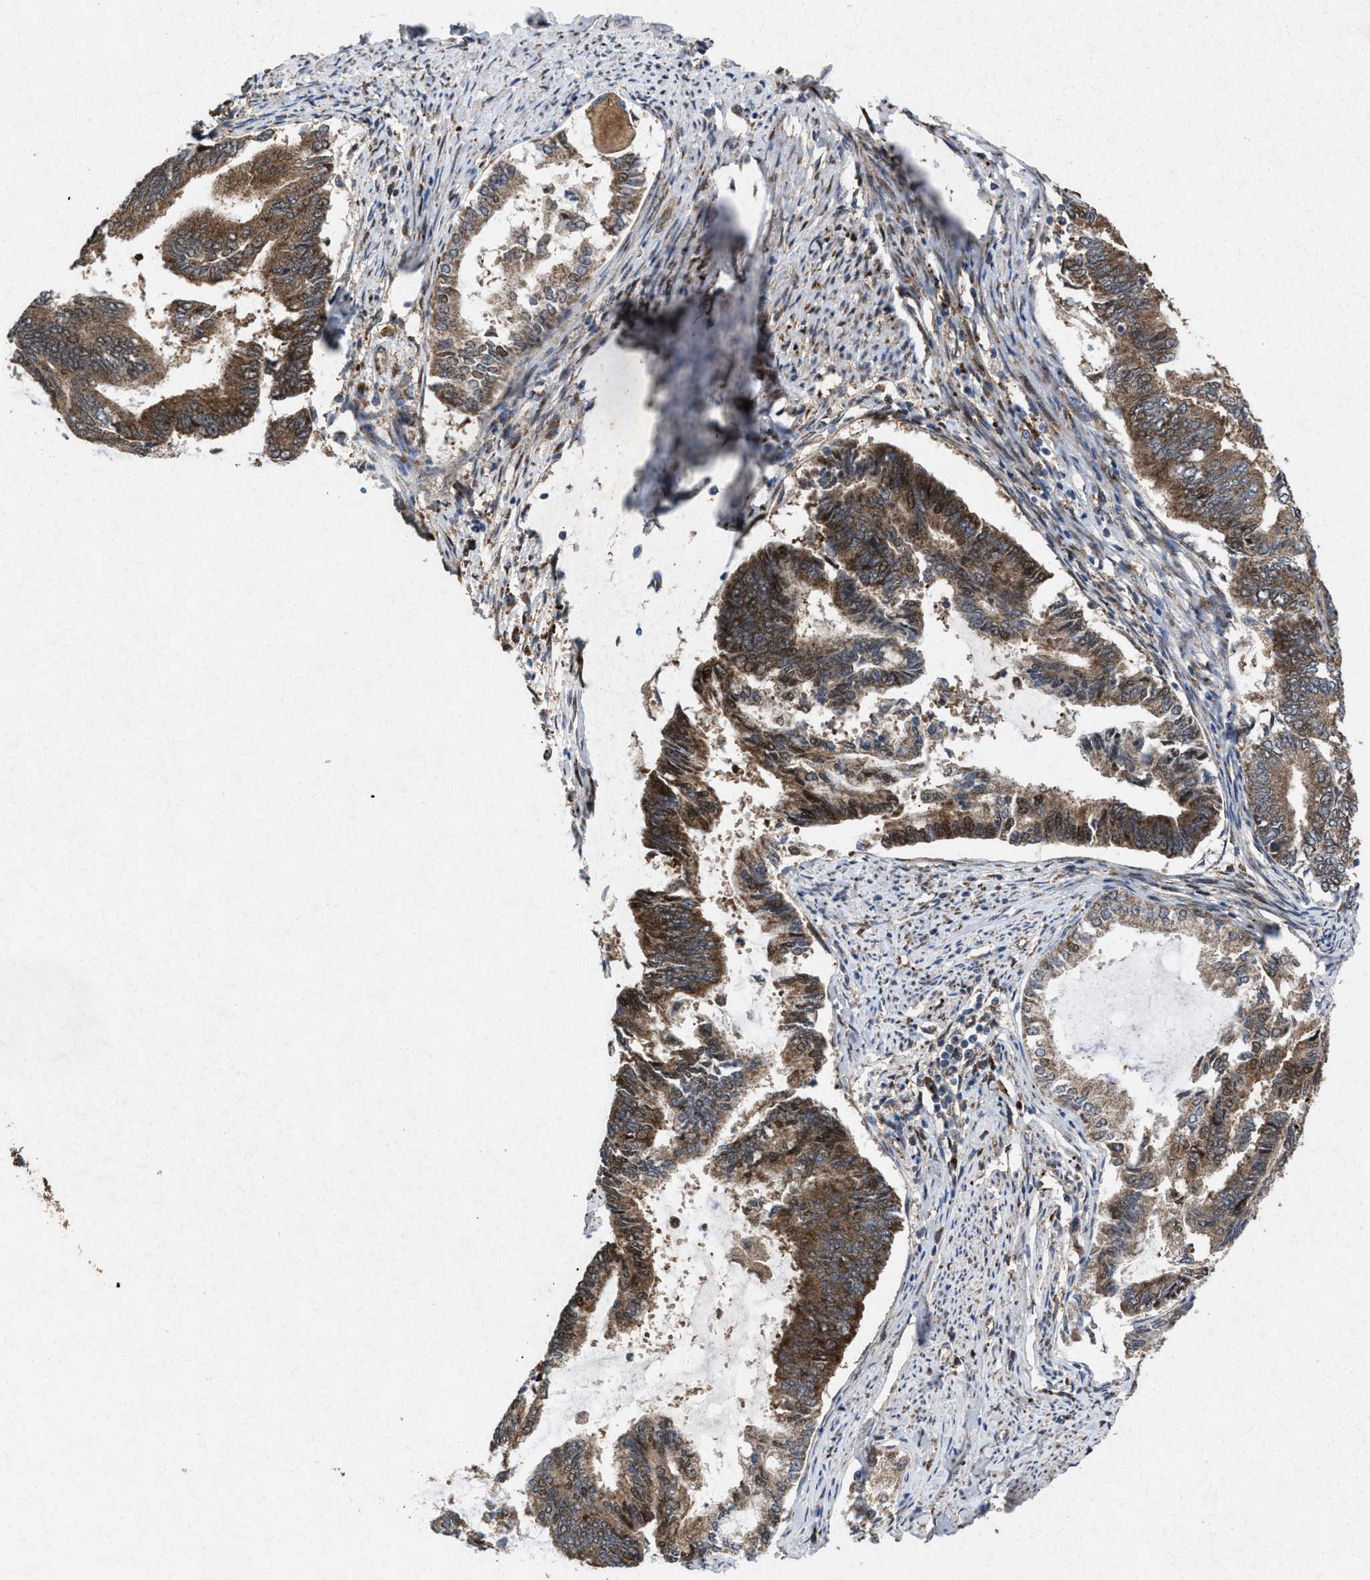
{"staining": {"intensity": "moderate", "quantity": ">75%", "location": "cytoplasmic/membranous"}, "tissue": "endometrial cancer", "cell_type": "Tumor cells", "image_type": "cancer", "snomed": [{"axis": "morphology", "description": "Adenocarcinoma, NOS"}, {"axis": "topography", "description": "Endometrium"}], "caption": "Human adenocarcinoma (endometrial) stained with a brown dye exhibits moderate cytoplasmic/membranous positive expression in approximately >75% of tumor cells.", "gene": "MSI2", "patient": {"sex": "female", "age": 86}}